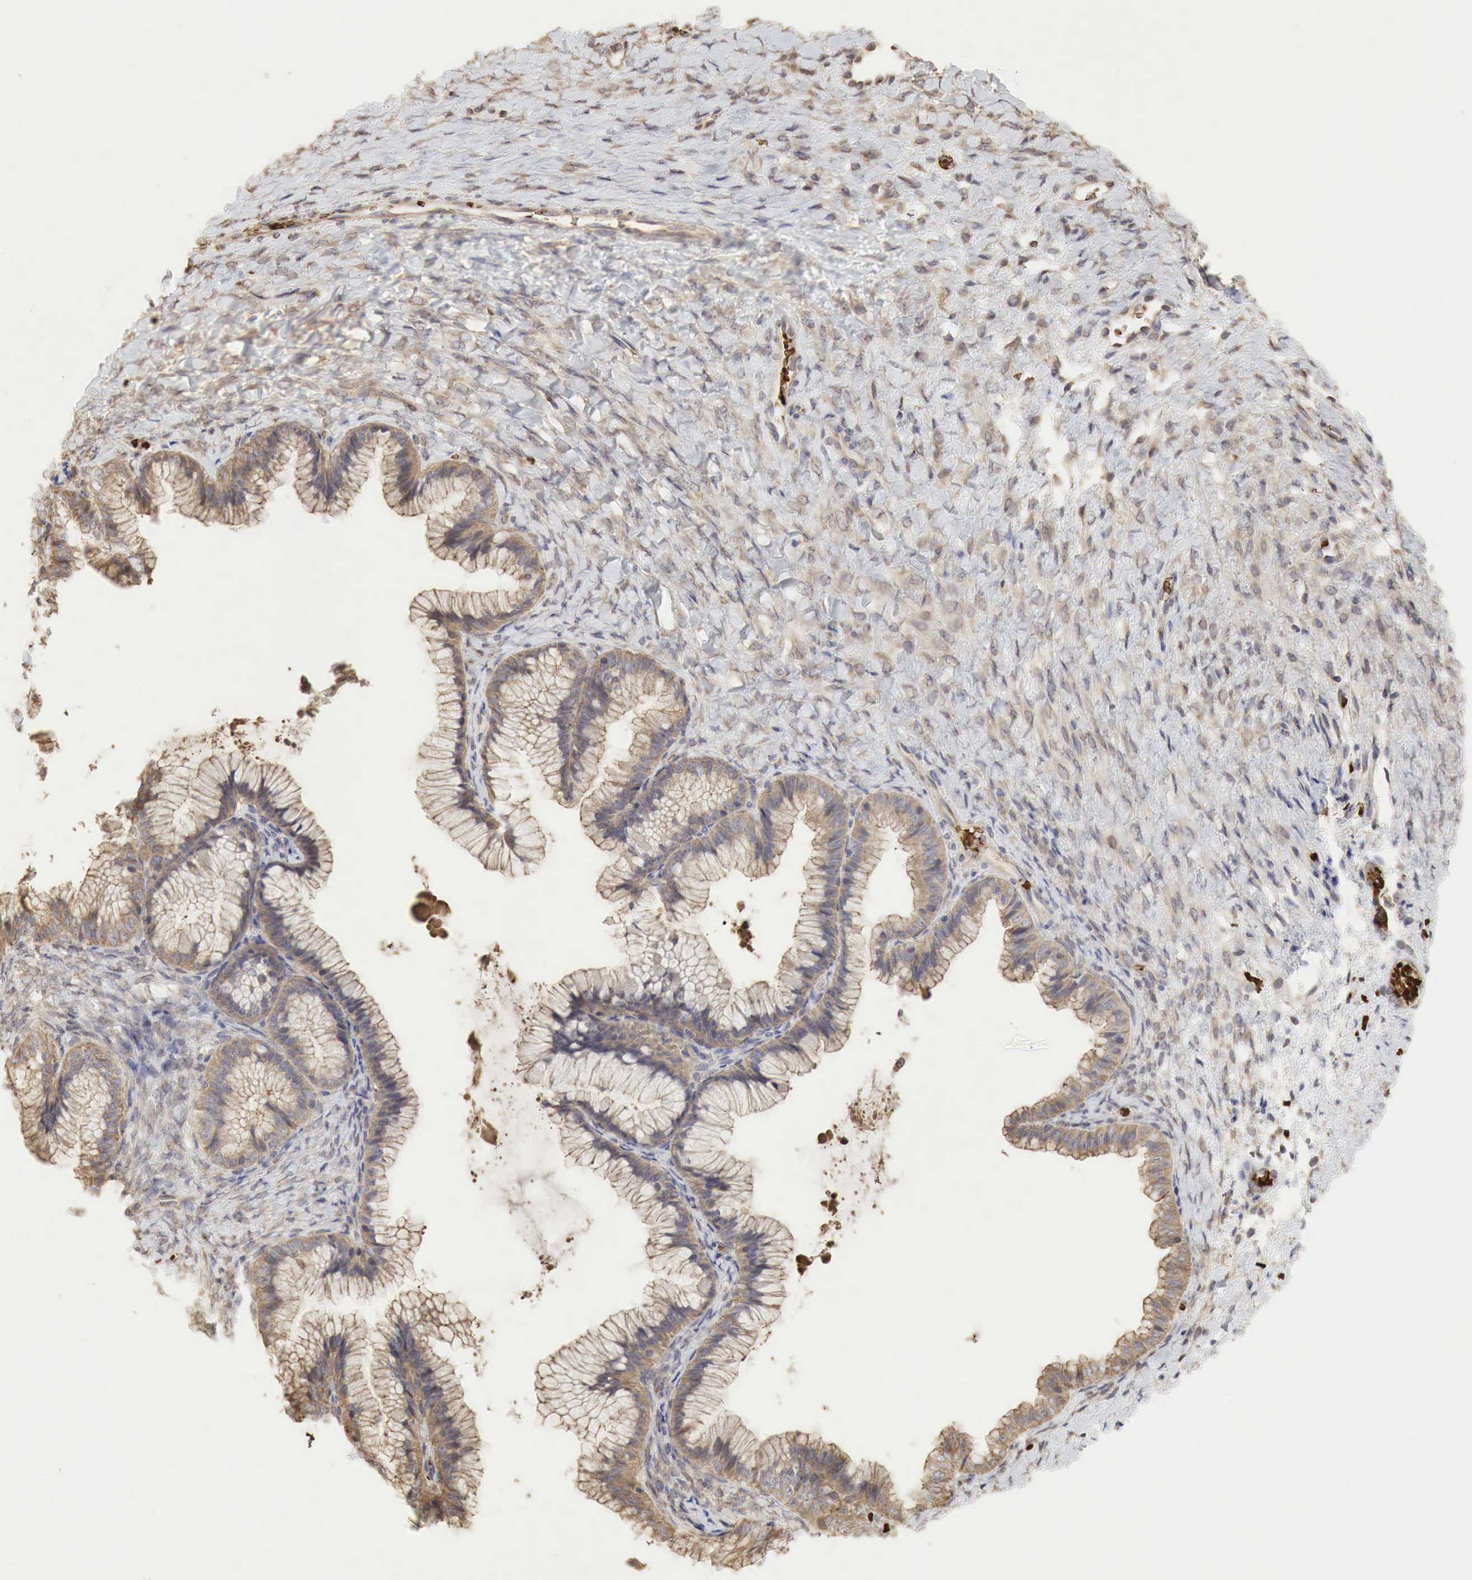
{"staining": {"intensity": "weak", "quantity": ">75%", "location": "cytoplasmic/membranous"}, "tissue": "ovarian cancer", "cell_type": "Tumor cells", "image_type": "cancer", "snomed": [{"axis": "morphology", "description": "Cystadenocarcinoma, mucinous, NOS"}, {"axis": "topography", "description": "Ovary"}], "caption": "Protein expression analysis of ovarian cancer reveals weak cytoplasmic/membranous staining in approximately >75% of tumor cells.", "gene": "PABPC5", "patient": {"sex": "female", "age": 41}}